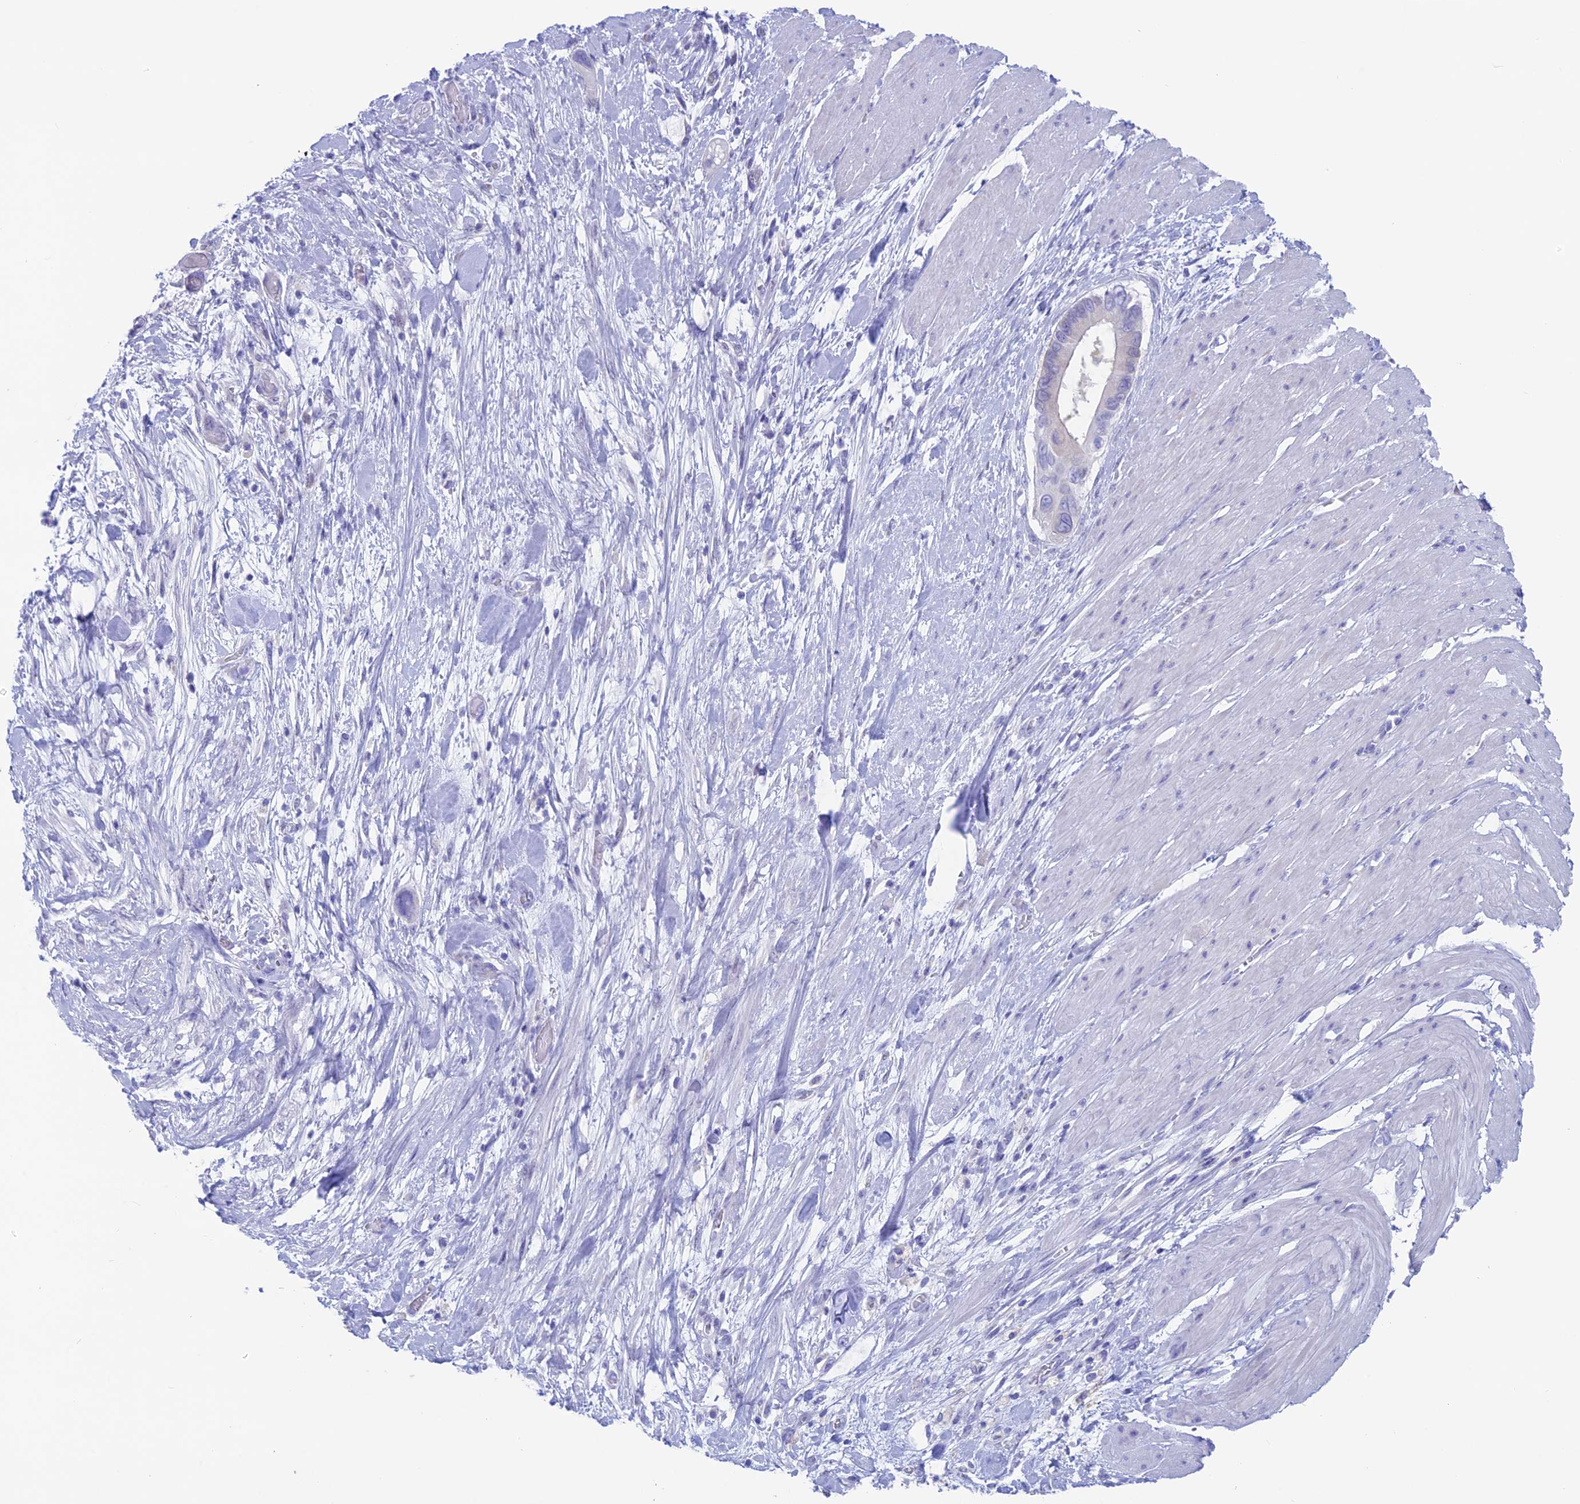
{"staining": {"intensity": "negative", "quantity": "none", "location": "none"}, "tissue": "pancreatic cancer", "cell_type": "Tumor cells", "image_type": "cancer", "snomed": [{"axis": "morphology", "description": "Adenocarcinoma, NOS"}, {"axis": "topography", "description": "Pancreas"}], "caption": "This is a photomicrograph of immunohistochemistry (IHC) staining of pancreatic cancer, which shows no staining in tumor cells. Nuclei are stained in blue.", "gene": "SNTN", "patient": {"sex": "male", "age": 68}}